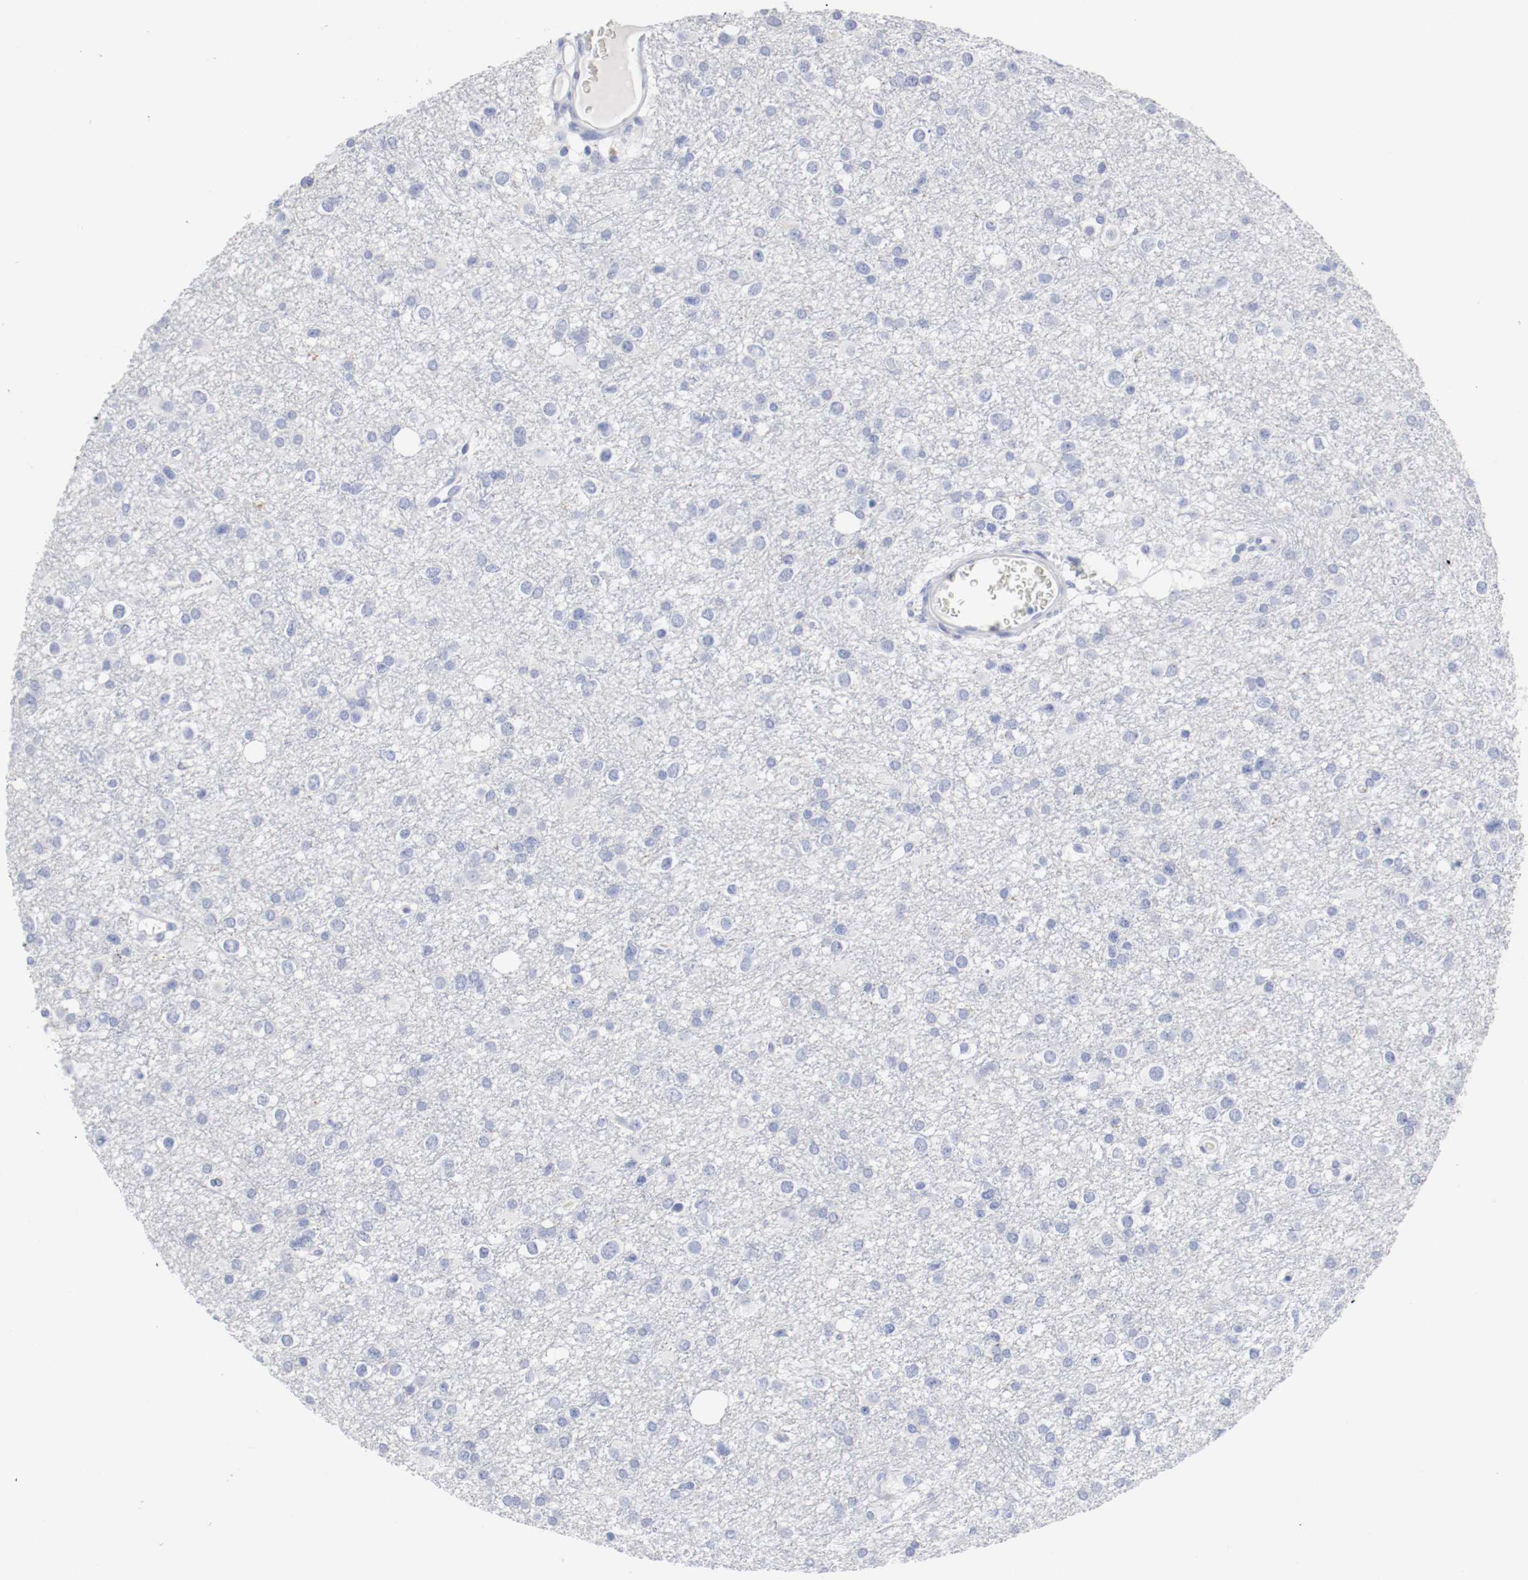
{"staining": {"intensity": "negative", "quantity": "none", "location": "none"}, "tissue": "glioma", "cell_type": "Tumor cells", "image_type": "cancer", "snomed": [{"axis": "morphology", "description": "Glioma, malignant, Low grade"}, {"axis": "topography", "description": "Brain"}], "caption": "A micrograph of malignant low-grade glioma stained for a protein displays no brown staining in tumor cells.", "gene": "GAD1", "patient": {"sex": "male", "age": 42}}